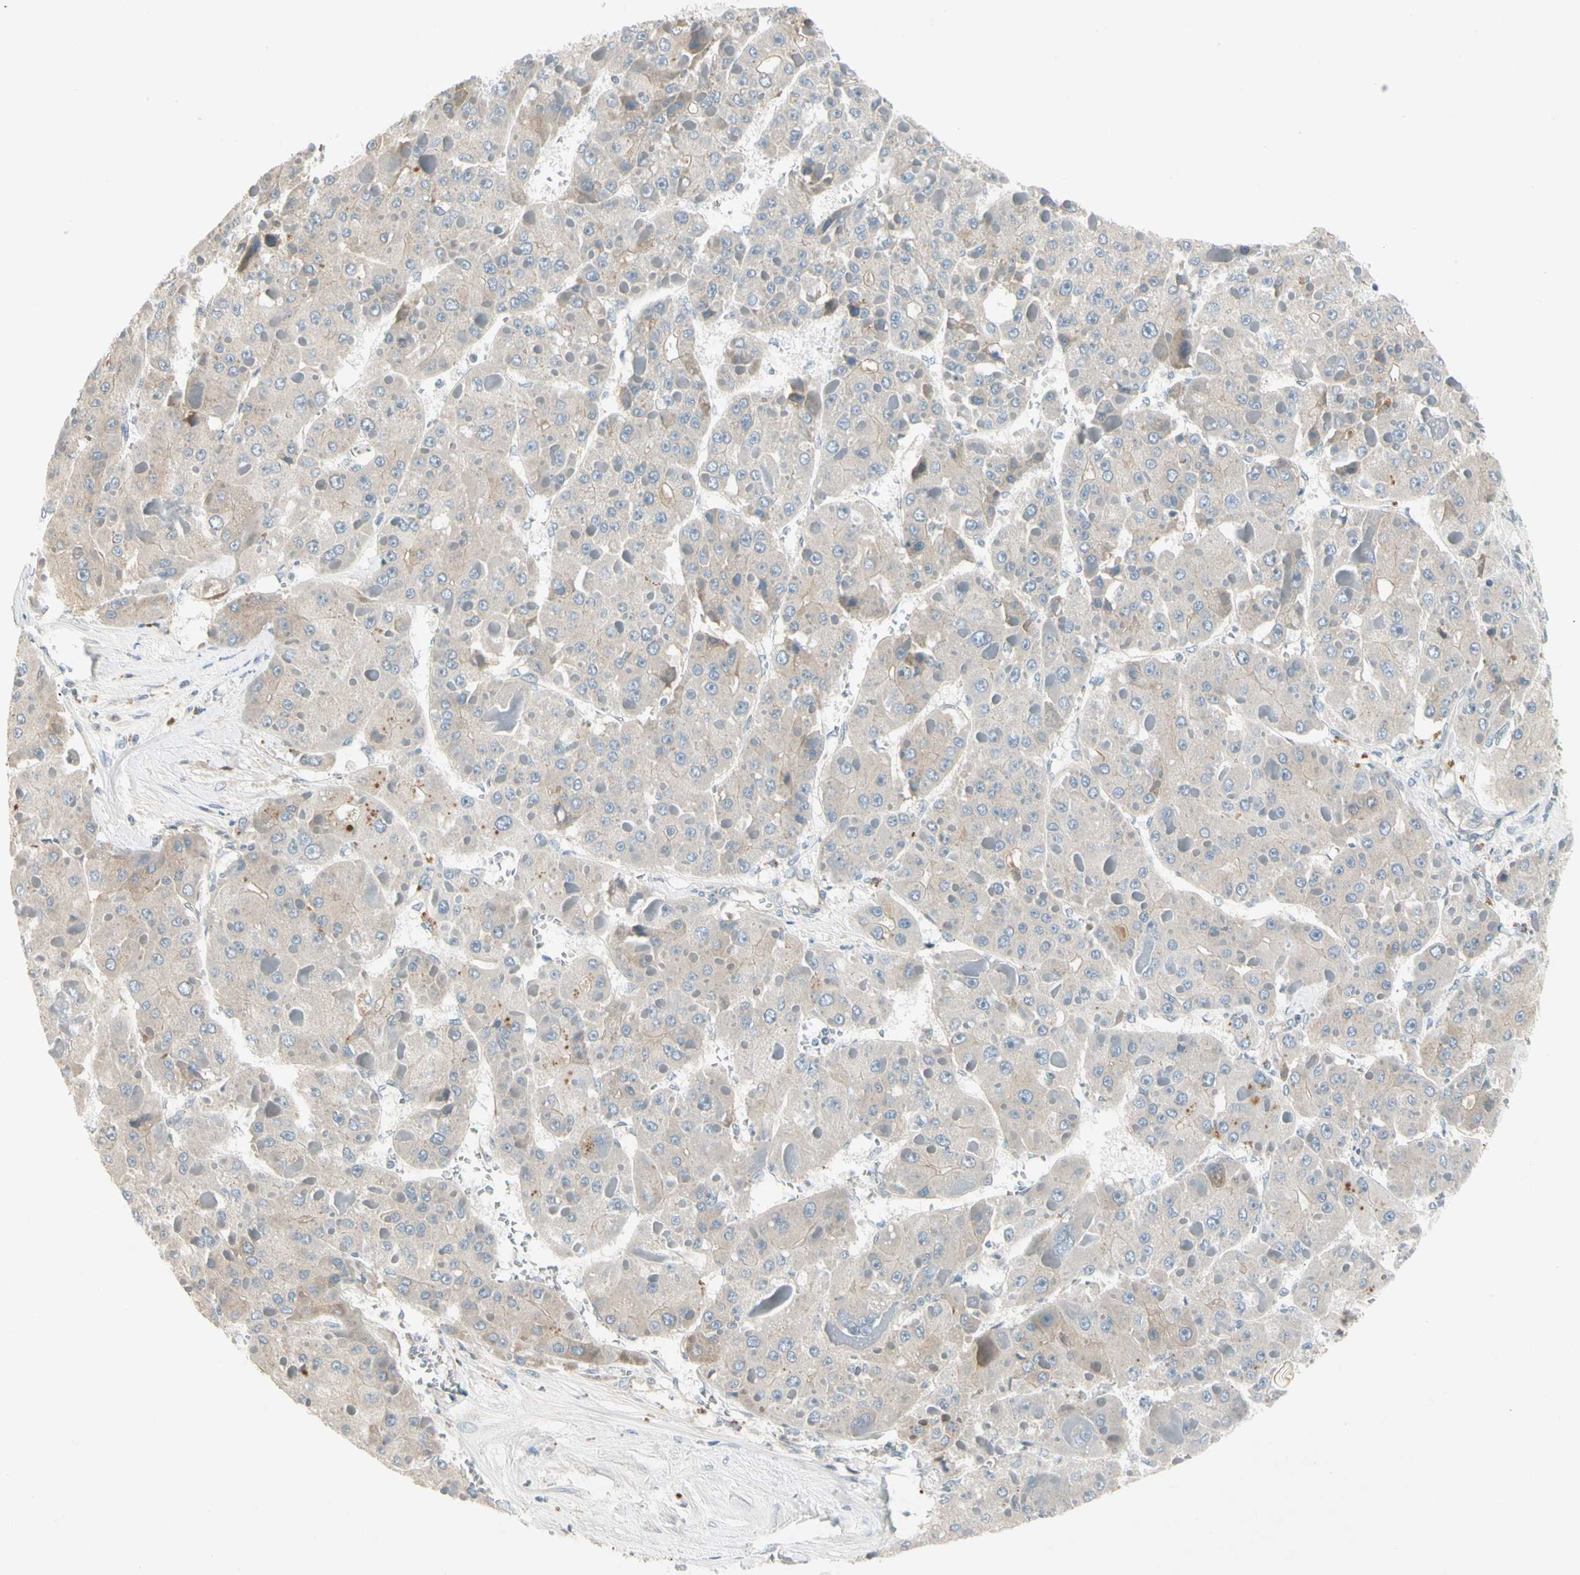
{"staining": {"intensity": "negative", "quantity": "none", "location": "none"}, "tissue": "liver cancer", "cell_type": "Tumor cells", "image_type": "cancer", "snomed": [{"axis": "morphology", "description": "Carcinoma, Hepatocellular, NOS"}, {"axis": "topography", "description": "Liver"}], "caption": "Immunohistochemistry (IHC) of liver cancer (hepatocellular carcinoma) exhibits no staining in tumor cells.", "gene": "ICAM5", "patient": {"sex": "female", "age": 73}}